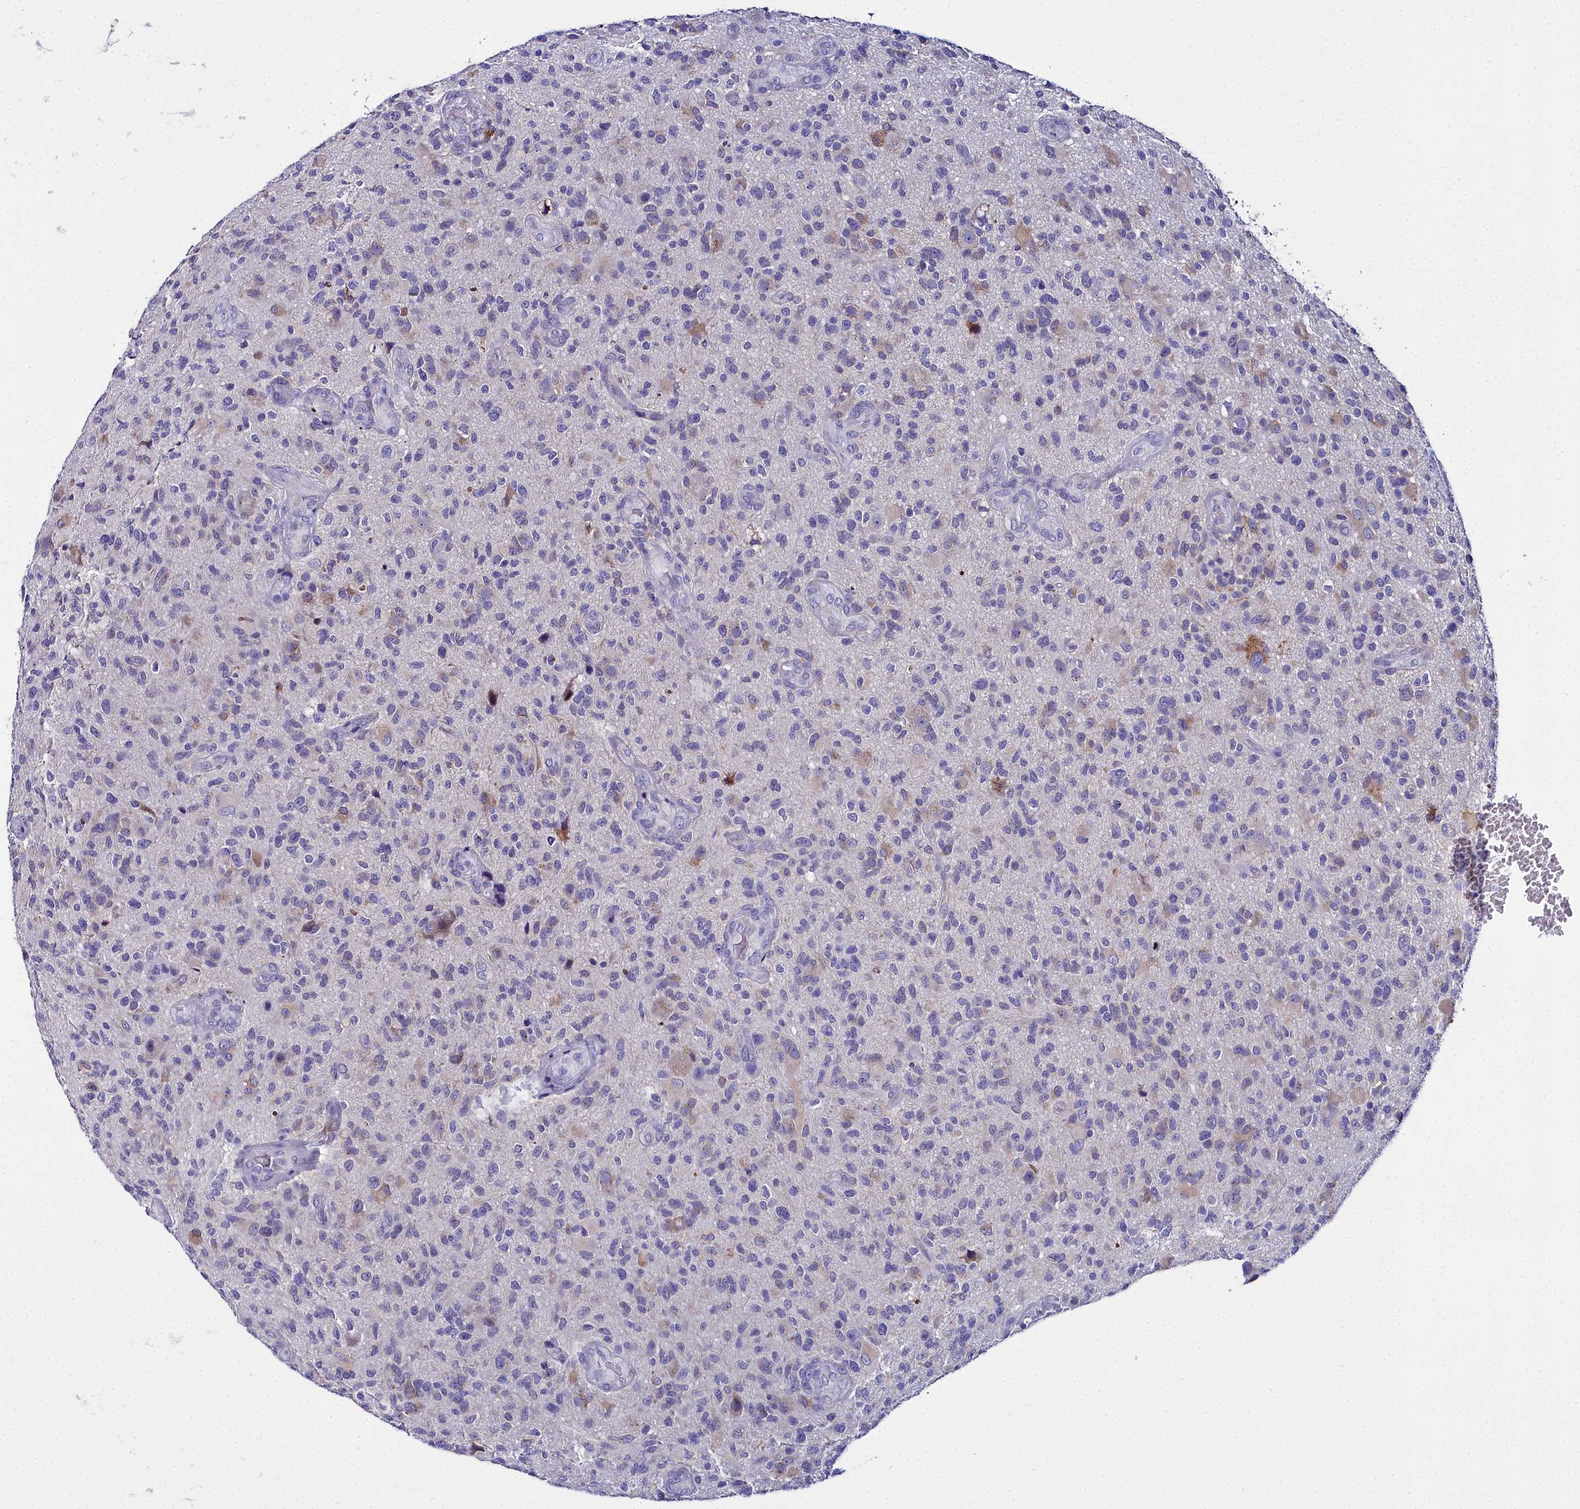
{"staining": {"intensity": "weak", "quantity": "<25%", "location": "cytoplasmic/membranous"}, "tissue": "glioma", "cell_type": "Tumor cells", "image_type": "cancer", "snomed": [{"axis": "morphology", "description": "Glioma, malignant, High grade"}, {"axis": "topography", "description": "Brain"}], "caption": "Immunohistochemistry histopathology image of human glioma stained for a protein (brown), which reveals no positivity in tumor cells.", "gene": "ELAPOR2", "patient": {"sex": "male", "age": 47}}